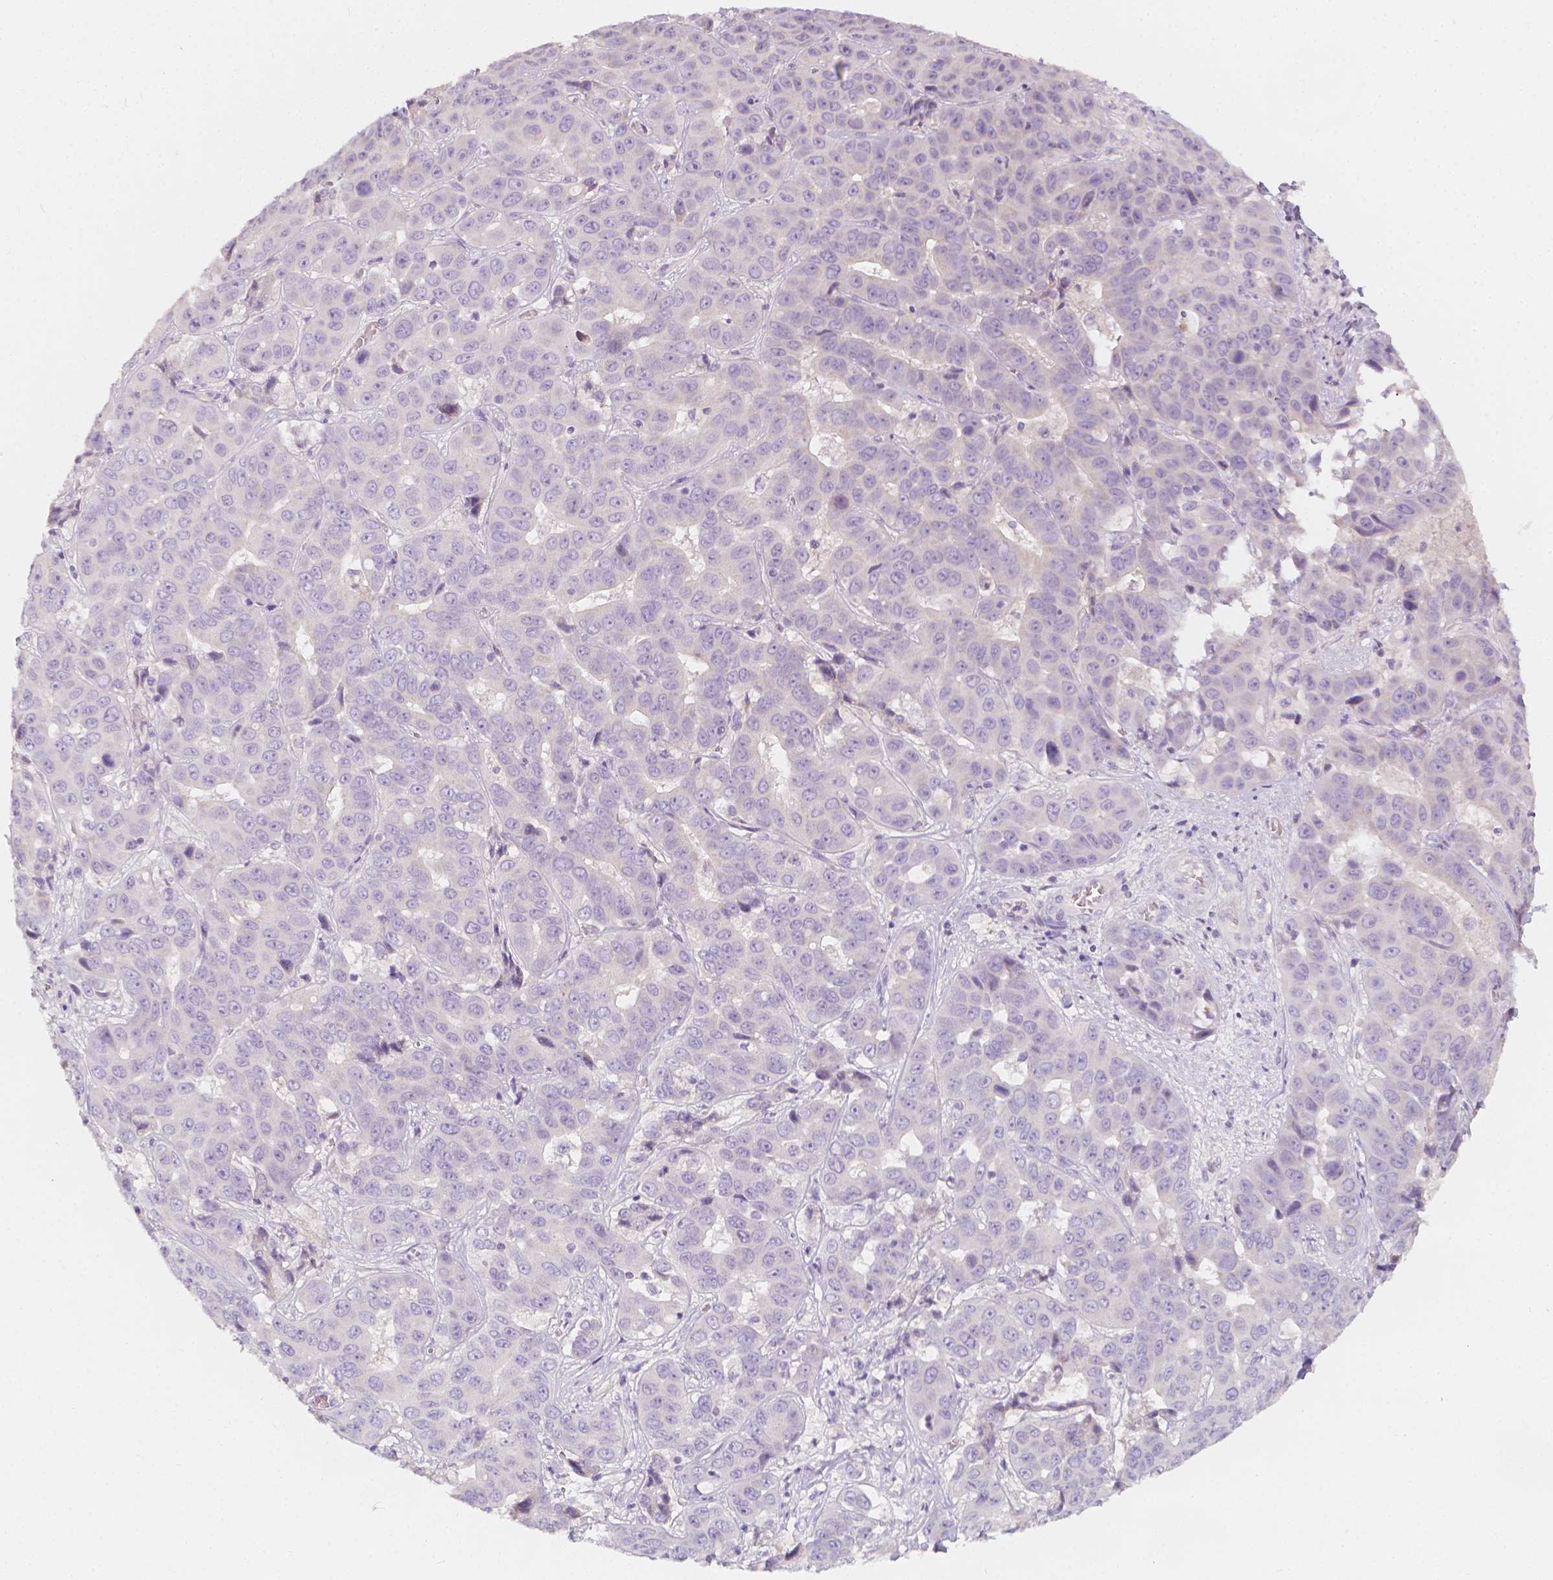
{"staining": {"intensity": "negative", "quantity": "none", "location": "none"}, "tissue": "liver cancer", "cell_type": "Tumor cells", "image_type": "cancer", "snomed": [{"axis": "morphology", "description": "Cholangiocarcinoma"}, {"axis": "topography", "description": "Liver"}], "caption": "Tumor cells are negative for brown protein staining in liver cancer.", "gene": "RBFOX1", "patient": {"sex": "female", "age": 52}}